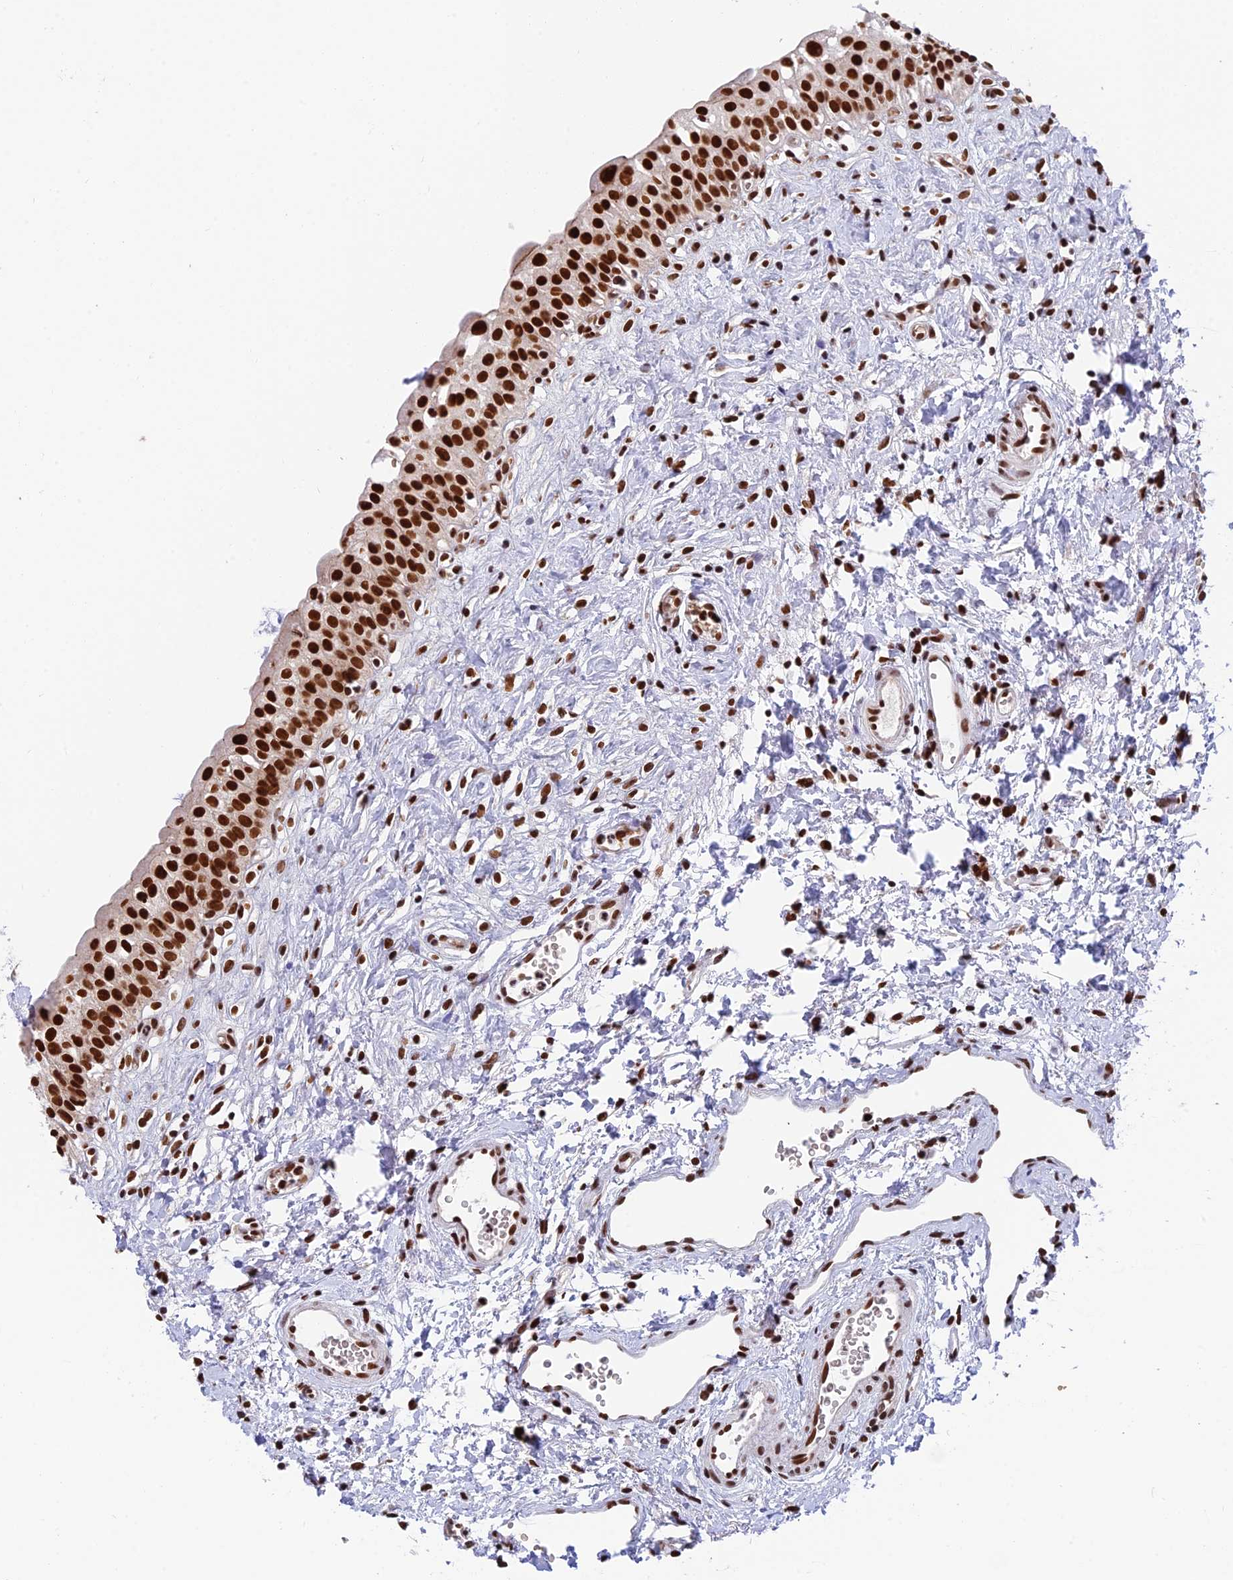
{"staining": {"intensity": "strong", "quantity": ">75%", "location": "nuclear"}, "tissue": "urinary bladder", "cell_type": "Urothelial cells", "image_type": "normal", "snomed": [{"axis": "morphology", "description": "Normal tissue, NOS"}, {"axis": "topography", "description": "Urinary bladder"}], "caption": "Immunohistochemical staining of normal urinary bladder exhibits >75% levels of strong nuclear protein staining in about >75% of urothelial cells.", "gene": "EEF1AKMT3", "patient": {"sex": "male", "age": 51}}